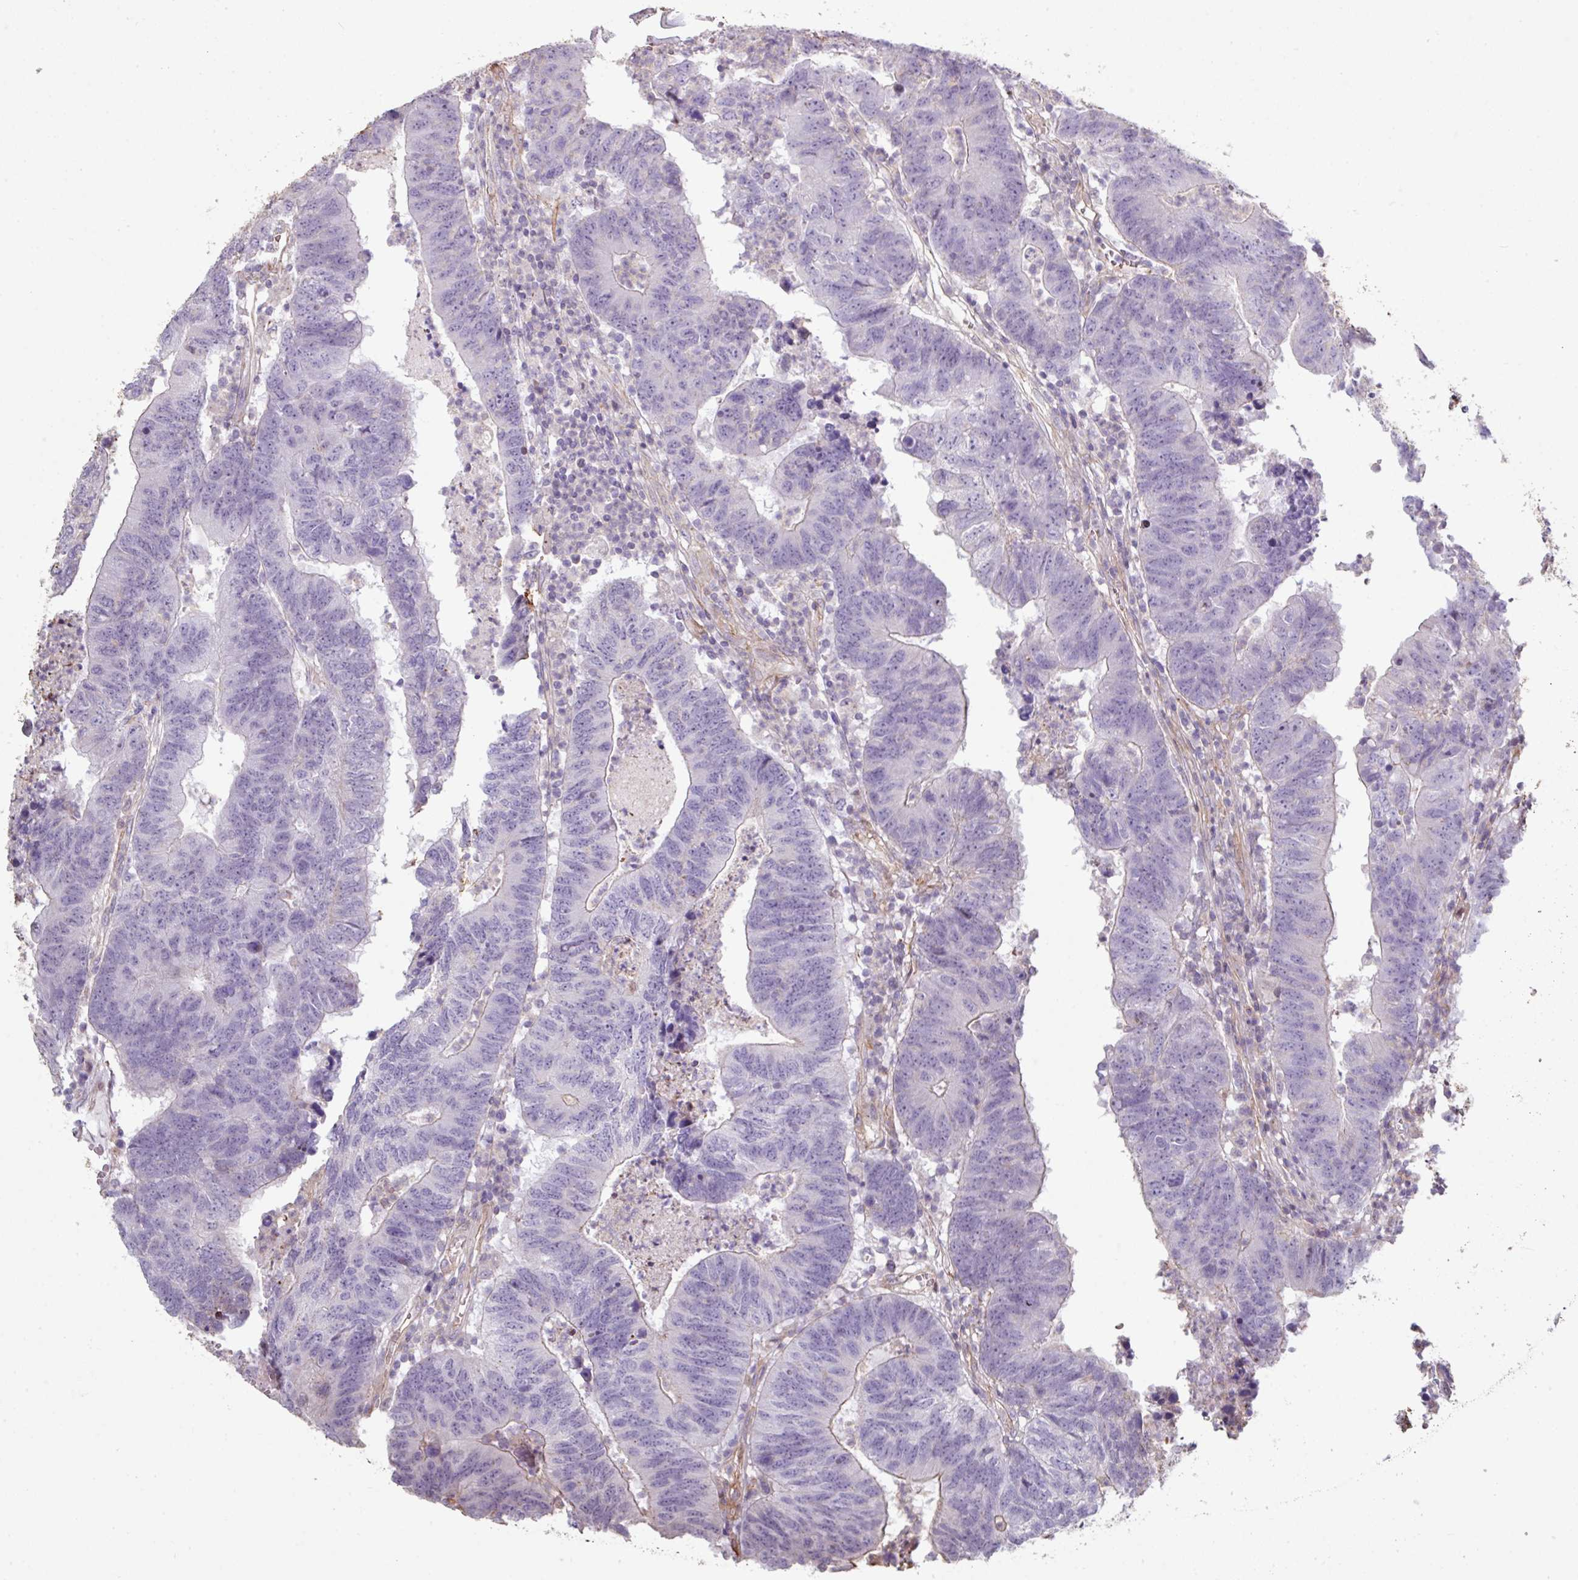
{"staining": {"intensity": "negative", "quantity": "none", "location": "none"}, "tissue": "colorectal cancer", "cell_type": "Tumor cells", "image_type": "cancer", "snomed": [{"axis": "morphology", "description": "Adenocarcinoma, NOS"}, {"axis": "topography", "description": "Colon"}], "caption": "Protein analysis of colorectal cancer demonstrates no significant positivity in tumor cells.", "gene": "ANO9", "patient": {"sex": "female", "age": 48}}